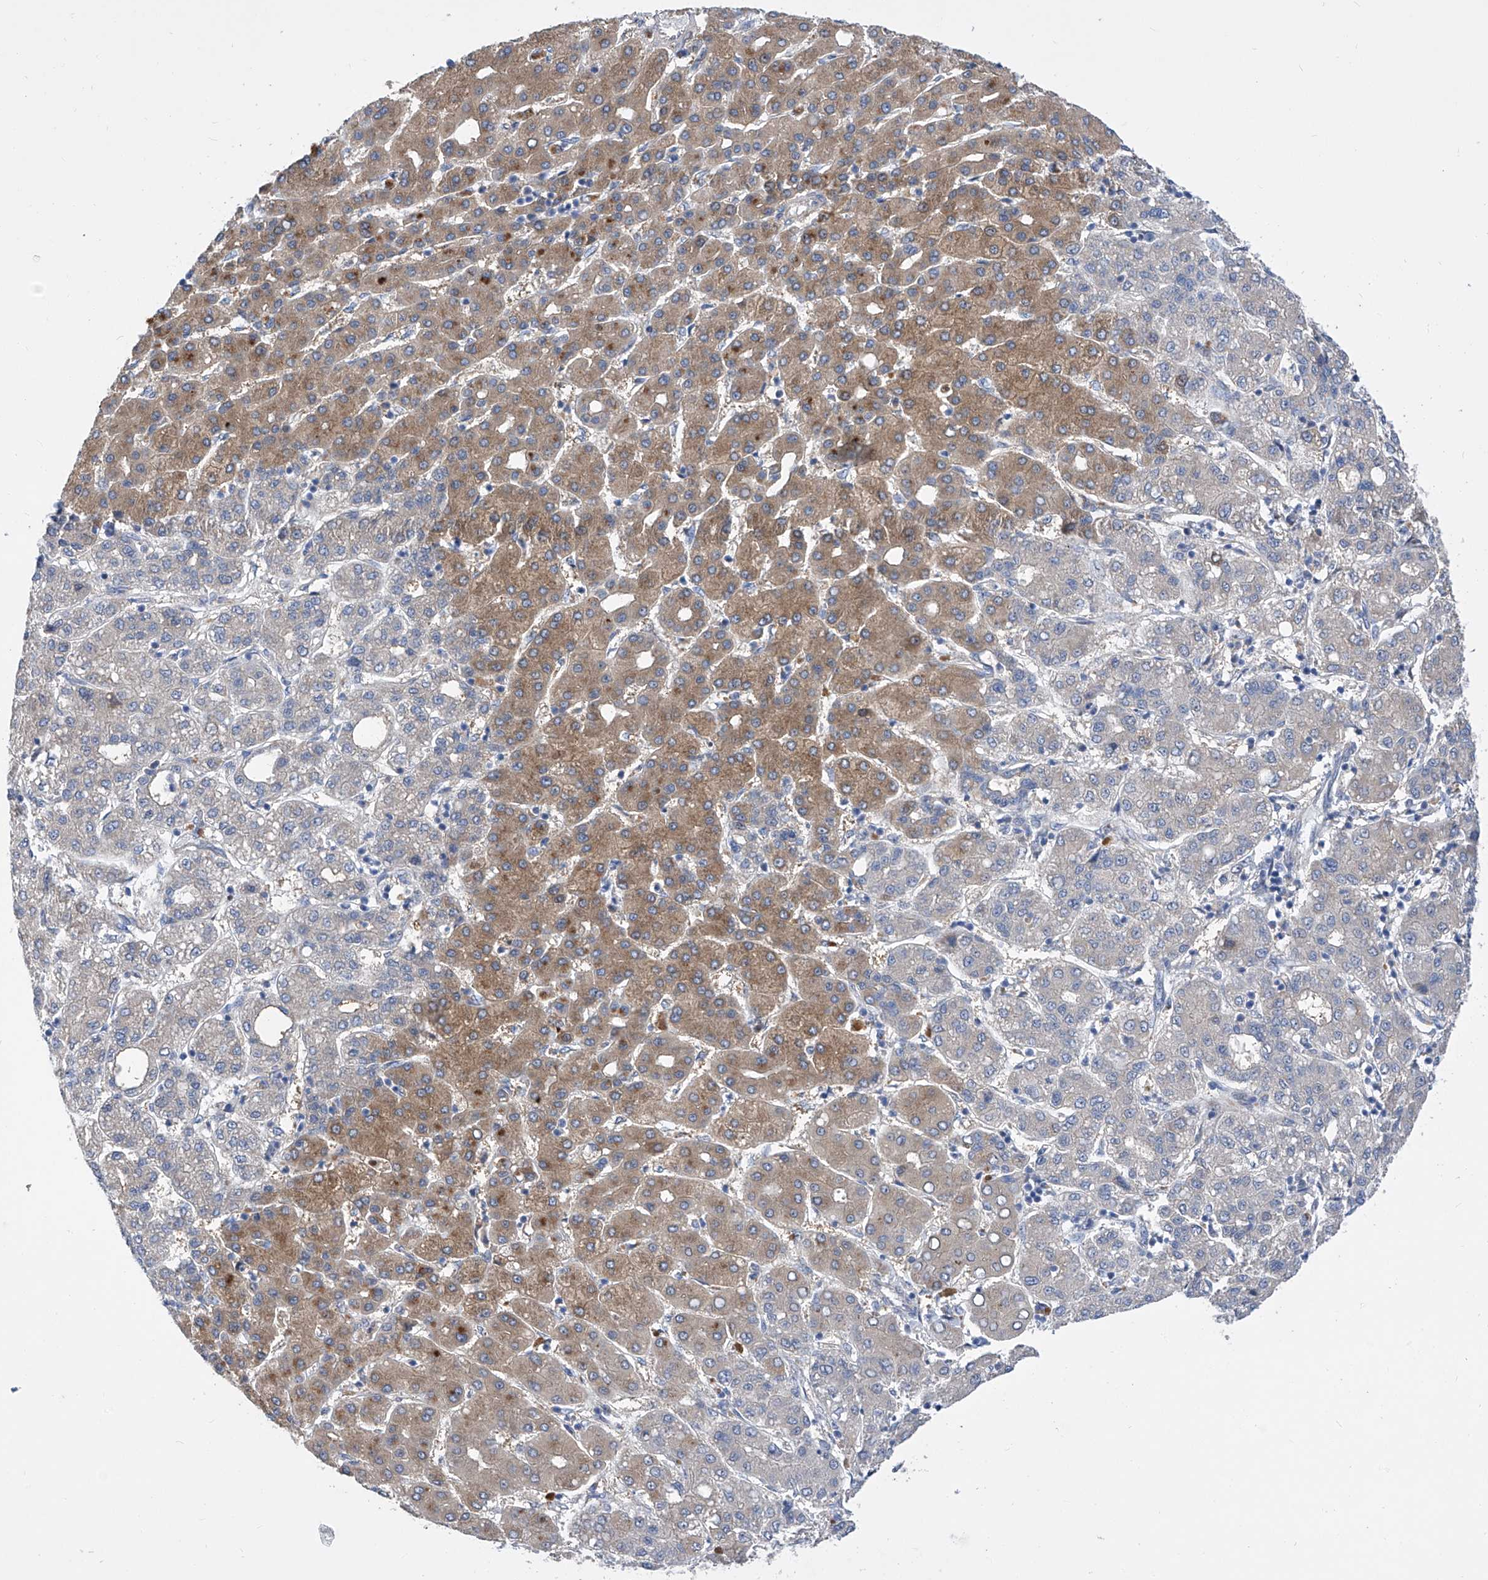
{"staining": {"intensity": "moderate", "quantity": "25%-75%", "location": "cytoplasmic/membranous"}, "tissue": "liver cancer", "cell_type": "Tumor cells", "image_type": "cancer", "snomed": [{"axis": "morphology", "description": "Carcinoma, Hepatocellular, NOS"}, {"axis": "topography", "description": "Liver"}], "caption": "Human liver hepatocellular carcinoma stained with a protein marker reveals moderate staining in tumor cells.", "gene": "SRBD1", "patient": {"sex": "male", "age": 65}}